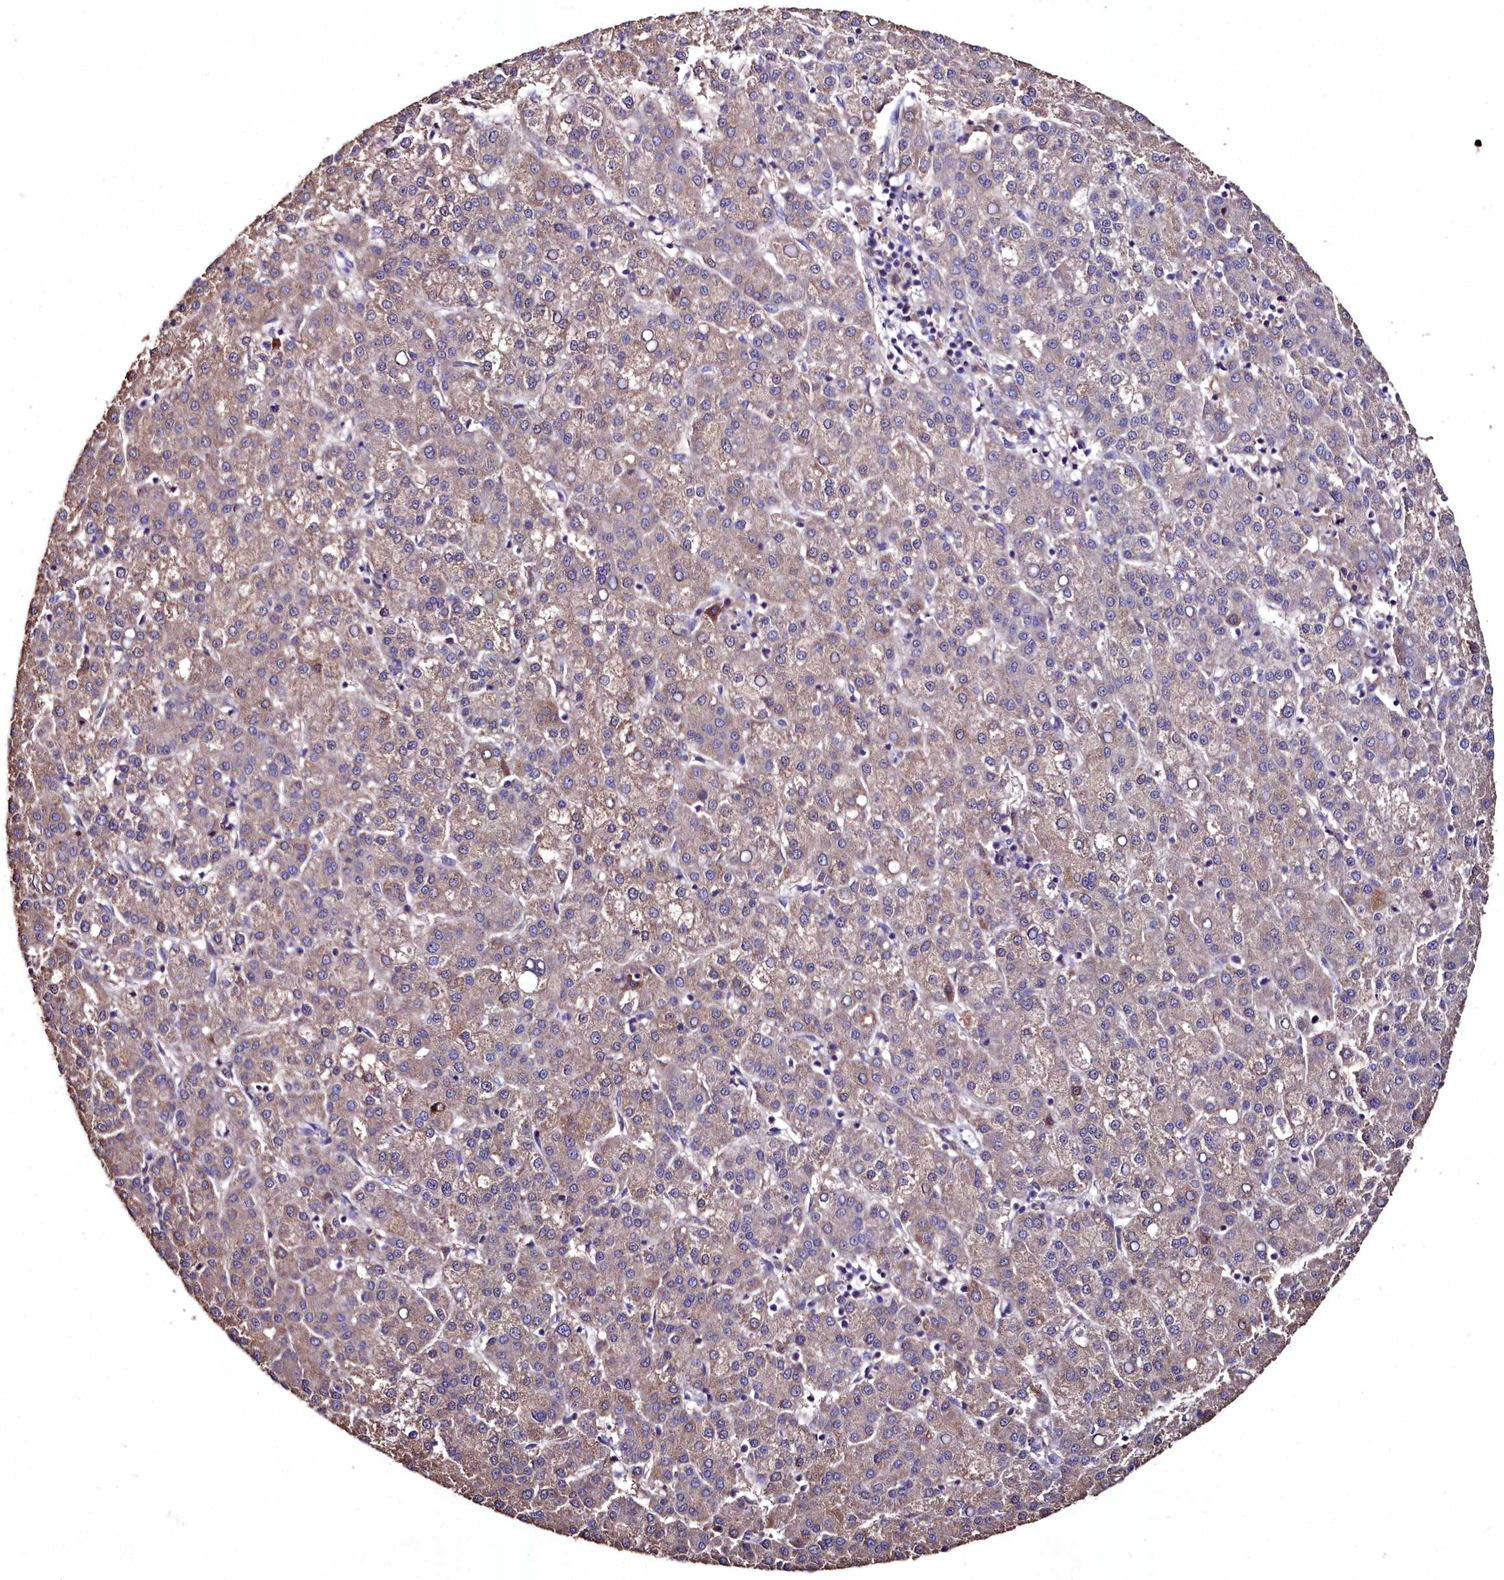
{"staining": {"intensity": "weak", "quantity": ">75%", "location": "cytoplasmic/membranous"}, "tissue": "liver cancer", "cell_type": "Tumor cells", "image_type": "cancer", "snomed": [{"axis": "morphology", "description": "Carcinoma, Hepatocellular, NOS"}, {"axis": "topography", "description": "Liver"}], "caption": "Human hepatocellular carcinoma (liver) stained with a brown dye shows weak cytoplasmic/membranous positive expression in approximately >75% of tumor cells.", "gene": "AMBRA1", "patient": {"sex": "female", "age": 58}}